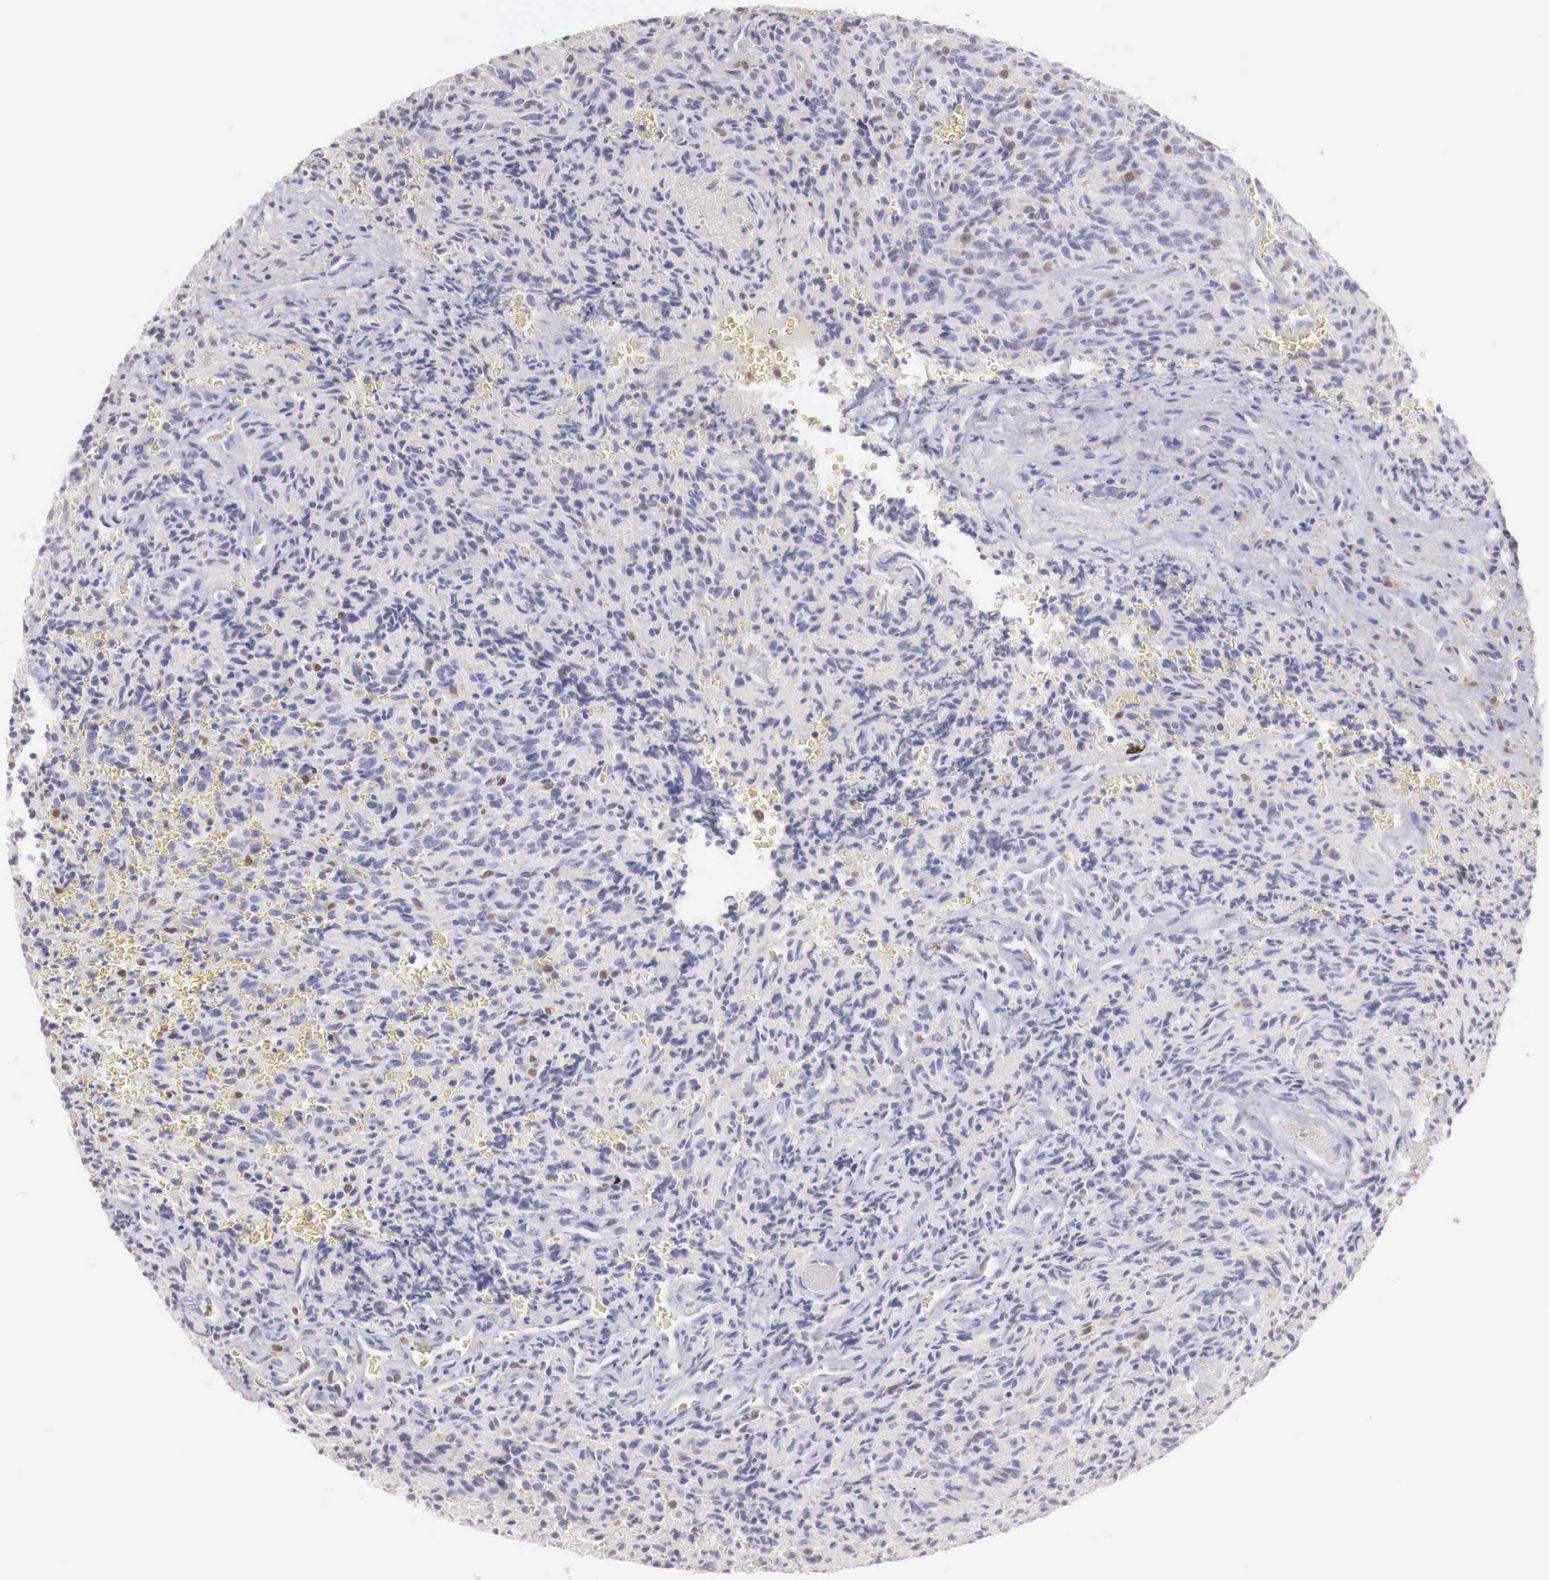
{"staining": {"intensity": "negative", "quantity": "none", "location": "none"}, "tissue": "glioma", "cell_type": "Tumor cells", "image_type": "cancer", "snomed": [{"axis": "morphology", "description": "Glioma, malignant, High grade"}, {"axis": "topography", "description": "Brain"}], "caption": "This is an IHC histopathology image of glioma. There is no expression in tumor cells.", "gene": "RENBP", "patient": {"sex": "male", "age": 56}}